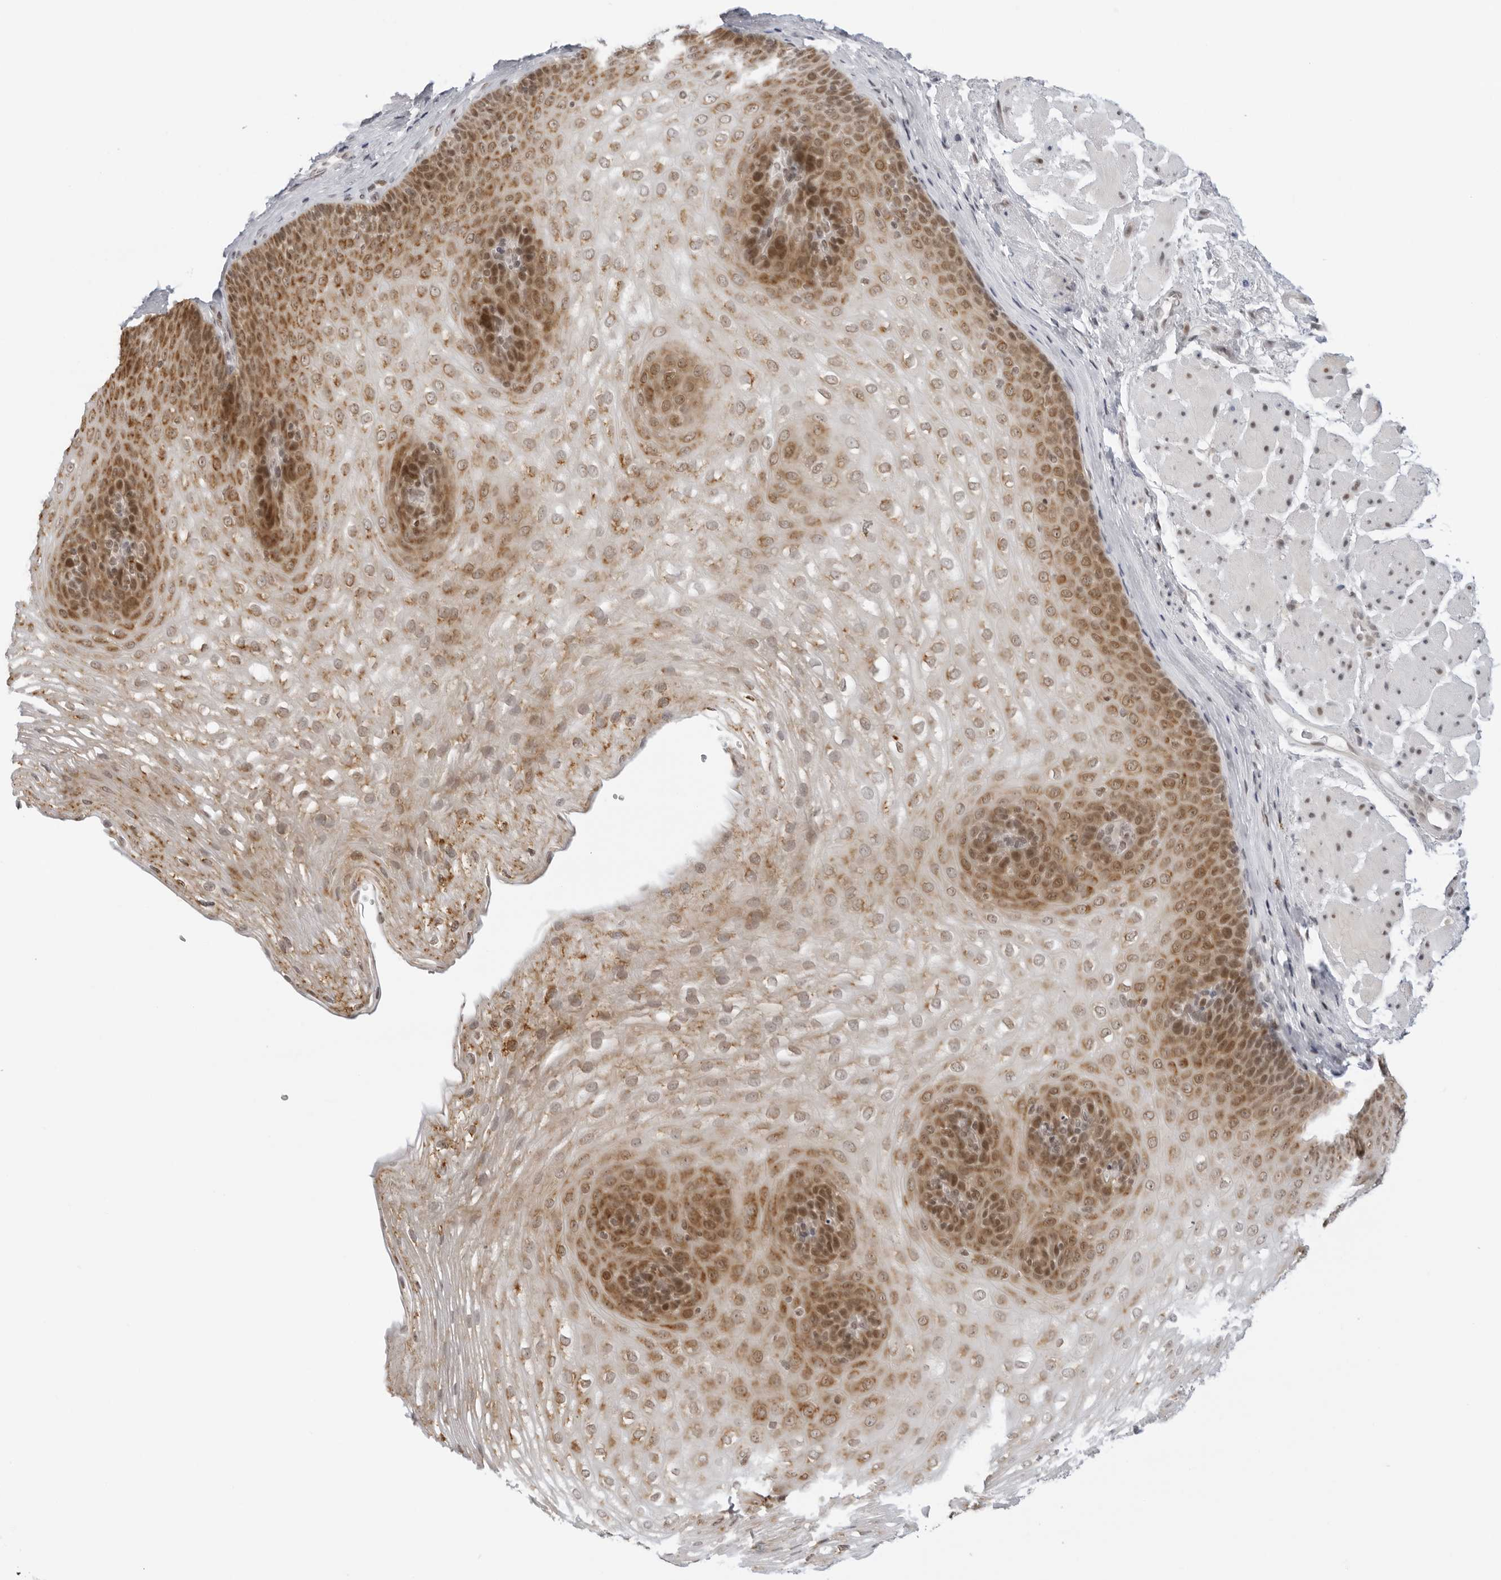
{"staining": {"intensity": "moderate", "quantity": ">75%", "location": "cytoplasmic/membranous"}, "tissue": "esophagus", "cell_type": "Squamous epithelial cells", "image_type": "normal", "snomed": [{"axis": "morphology", "description": "Normal tissue, NOS"}, {"axis": "topography", "description": "Esophagus"}], "caption": "Moderate cytoplasmic/membranous positivity for a protein is identified in approximately >75% of squamous epithelial cells of benign esophagus using IHC.", "gene": "MSH6", "patient": {"sex": "female", "age": 66}}